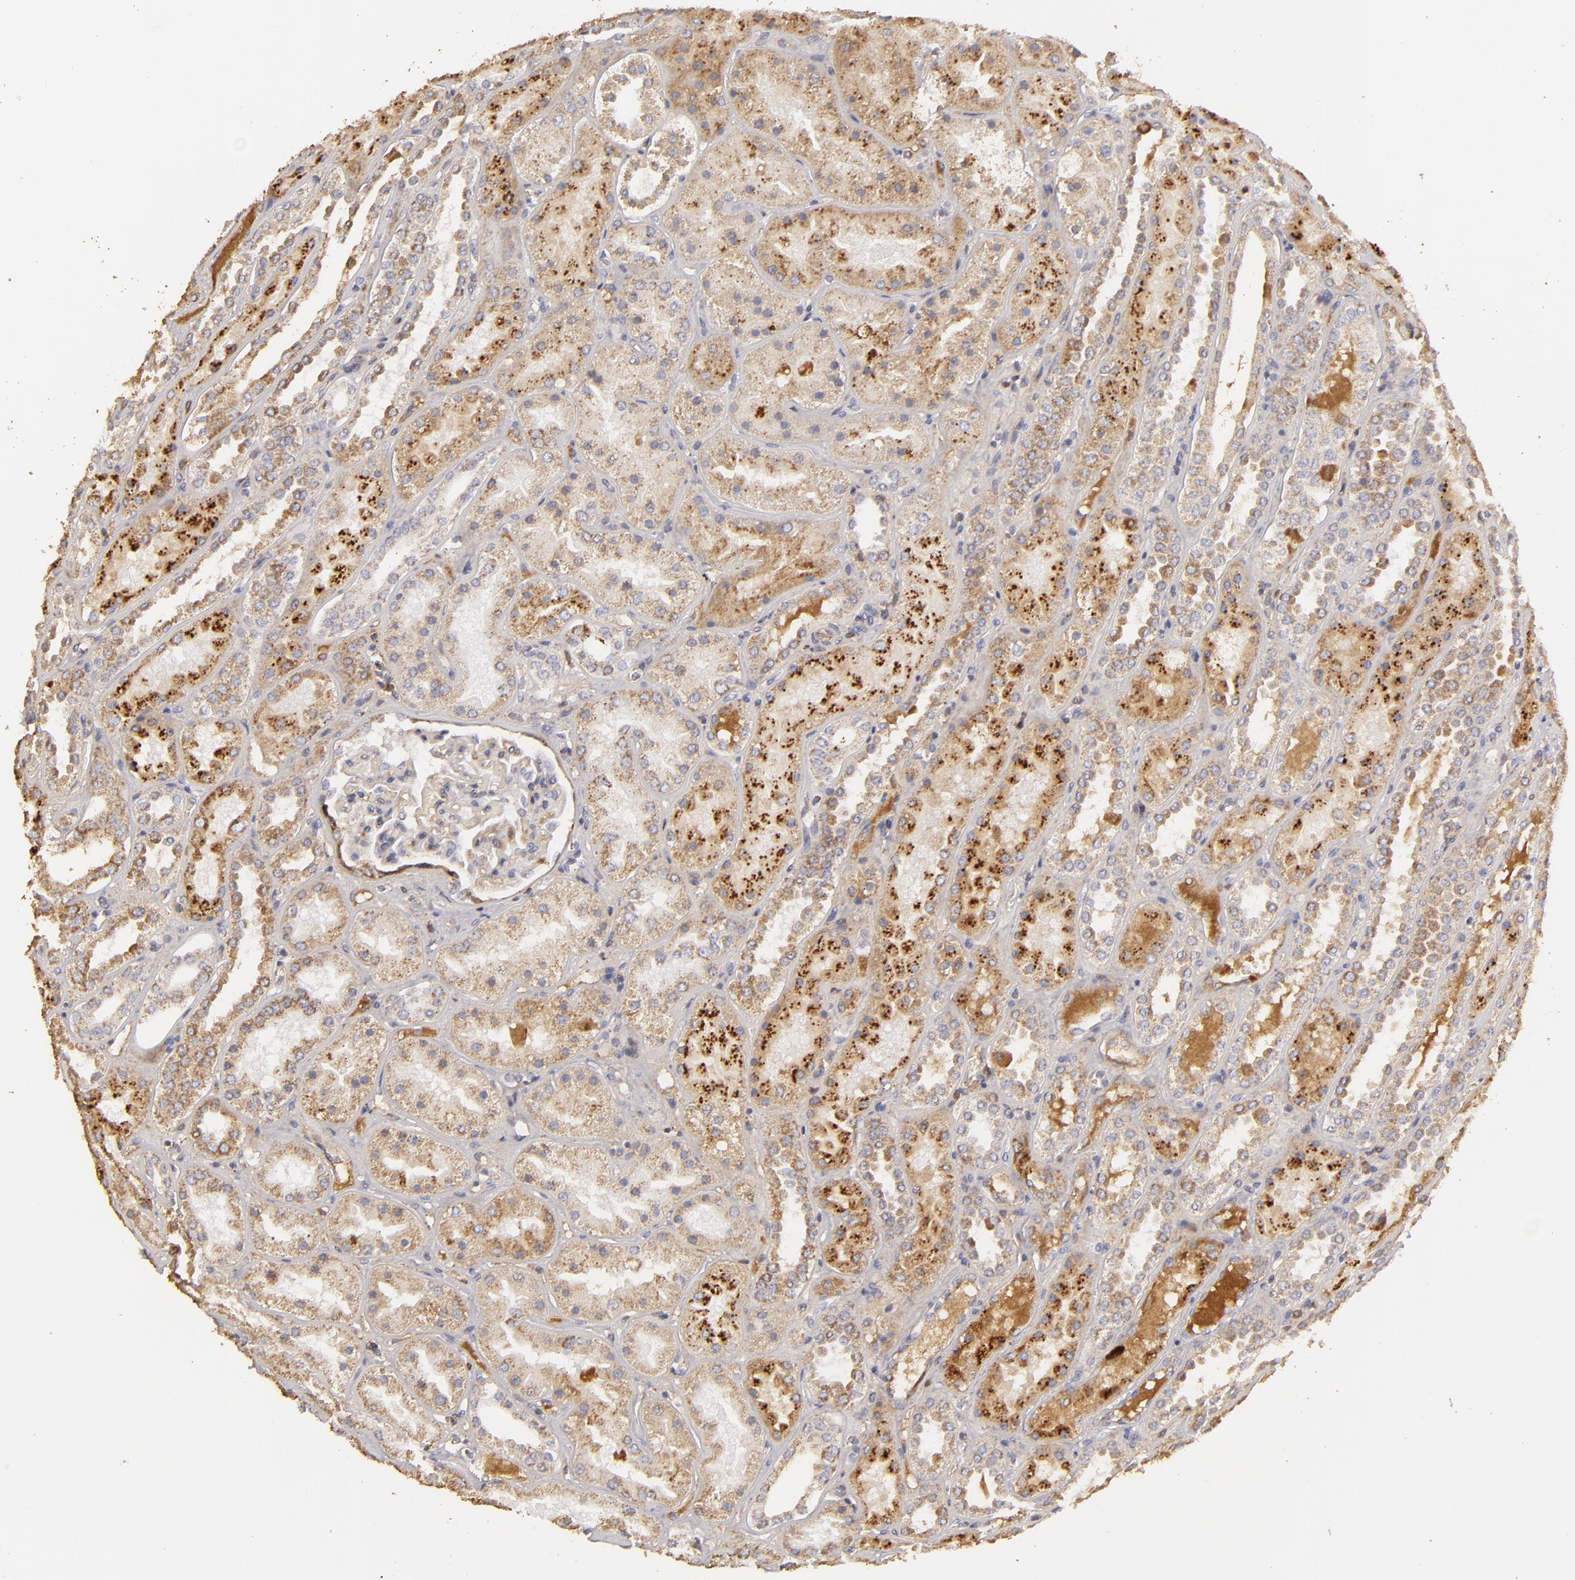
{"staining": {"intensity": "weak", "quantity": "25%-75%", "location": "cytoplasmic/membranous"}, "tissue": "kidney", "cell_type": "Cells in glomeruli", "image_type": "normal", "snomed": [{"axis": "morphology", "description": "Normal tissue, NOS"}, {"axis": "topography", "description": "Kidney"}], "caption": "Protein staining displays weak cytoplasmic/membranous expression in approximately 25%-75% of cells in glomeruli in unremarkable kidney.", "gene": "CFB", "patient": {"sex": "male", "age": 28}}